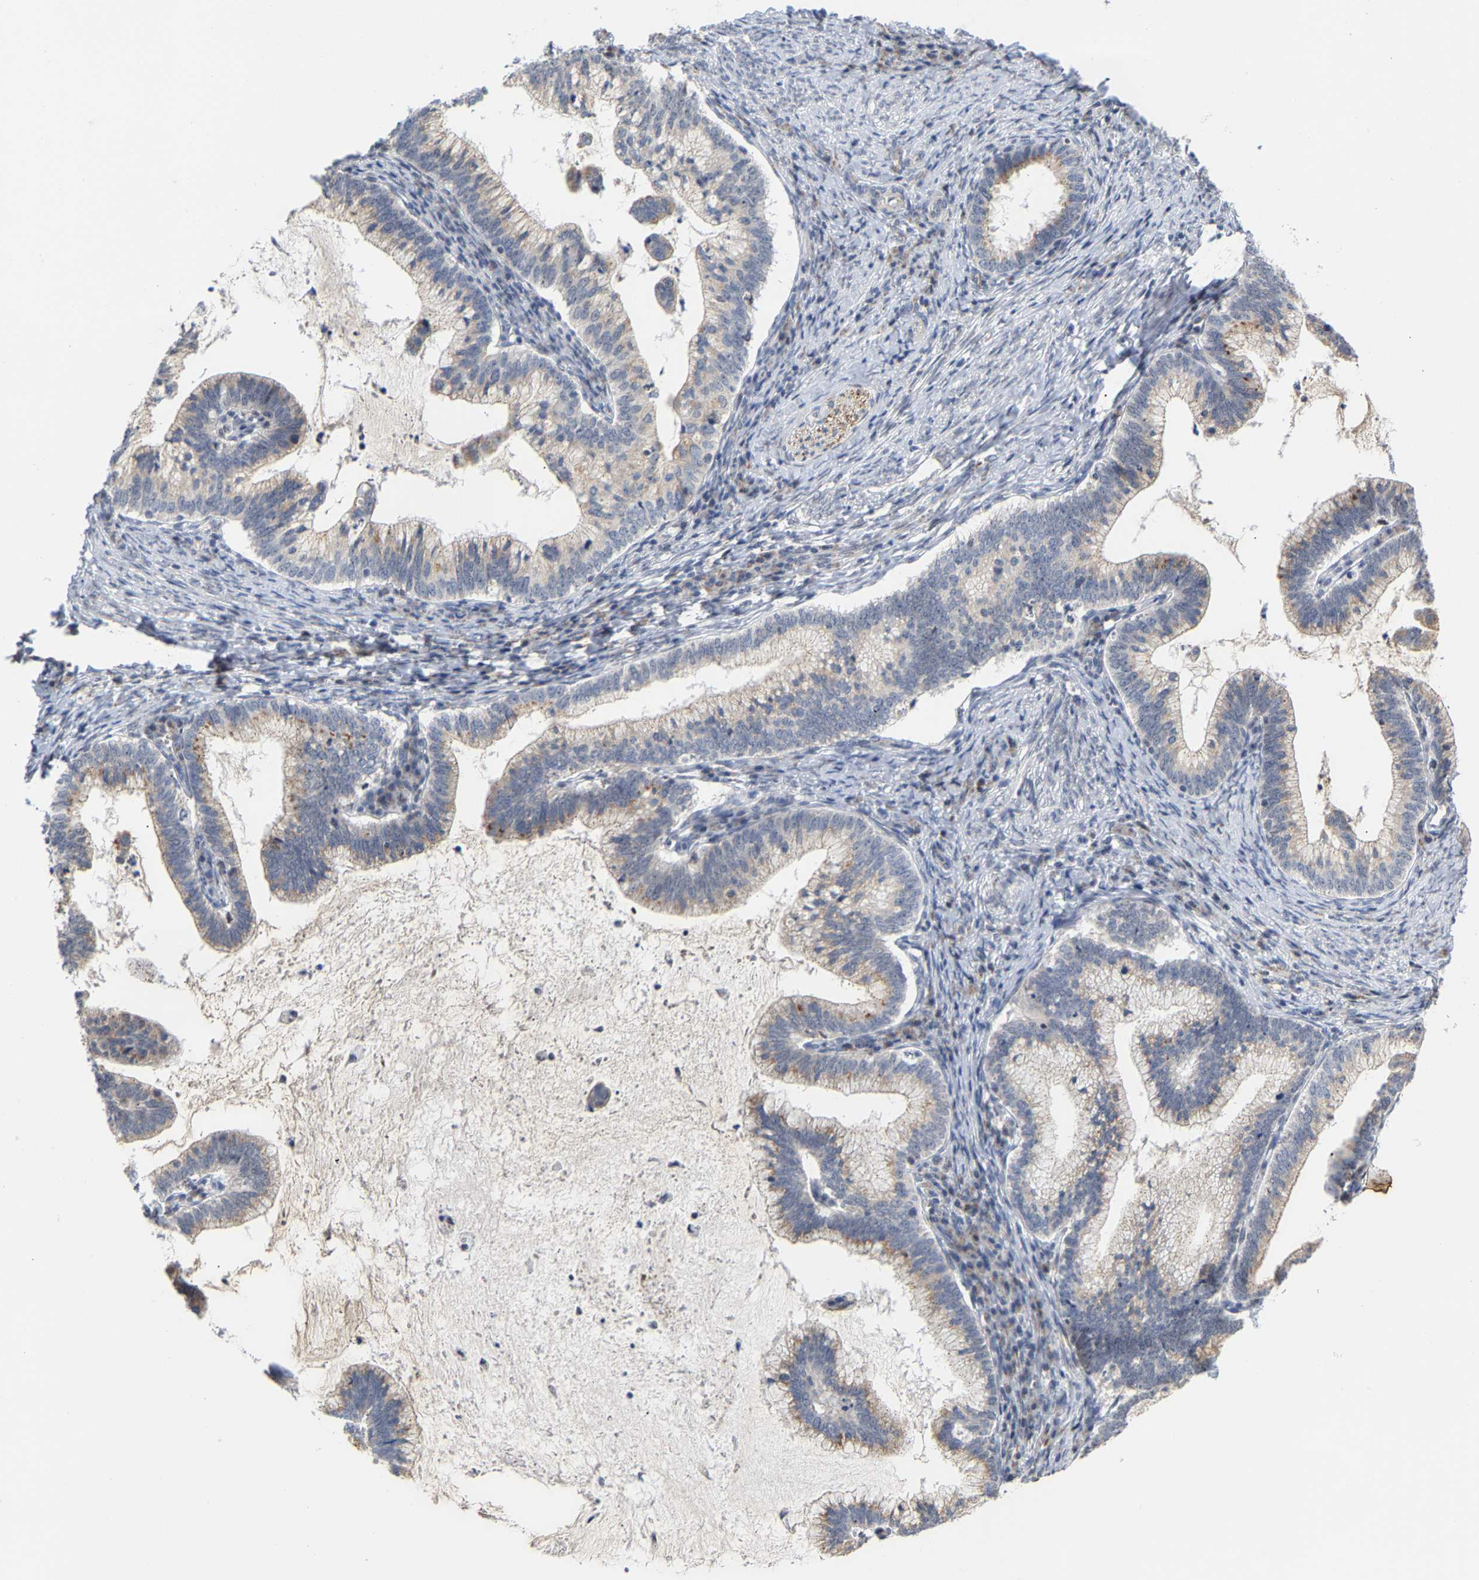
{"staining": {"intensity": "weak", "quantity": ">75%", "location": "cytoplasmic/membranous"}, "tissue": "cervical cancer", "cell_type": "Tumor cells", "image_type": "cancer", "snomed": [{"axis": "morphology", "description": "Adenocarcinoma, NOS"}, {"axis": "topography", "description": "Cervix"}], "caption": "Tumor cells reveal weak cytoplasmic/membranous staining in approximately >75% of cells in adenocarcinoma (cervical).", "gene": "PCNT", "patient": {"sex": "female", "age": 36}}